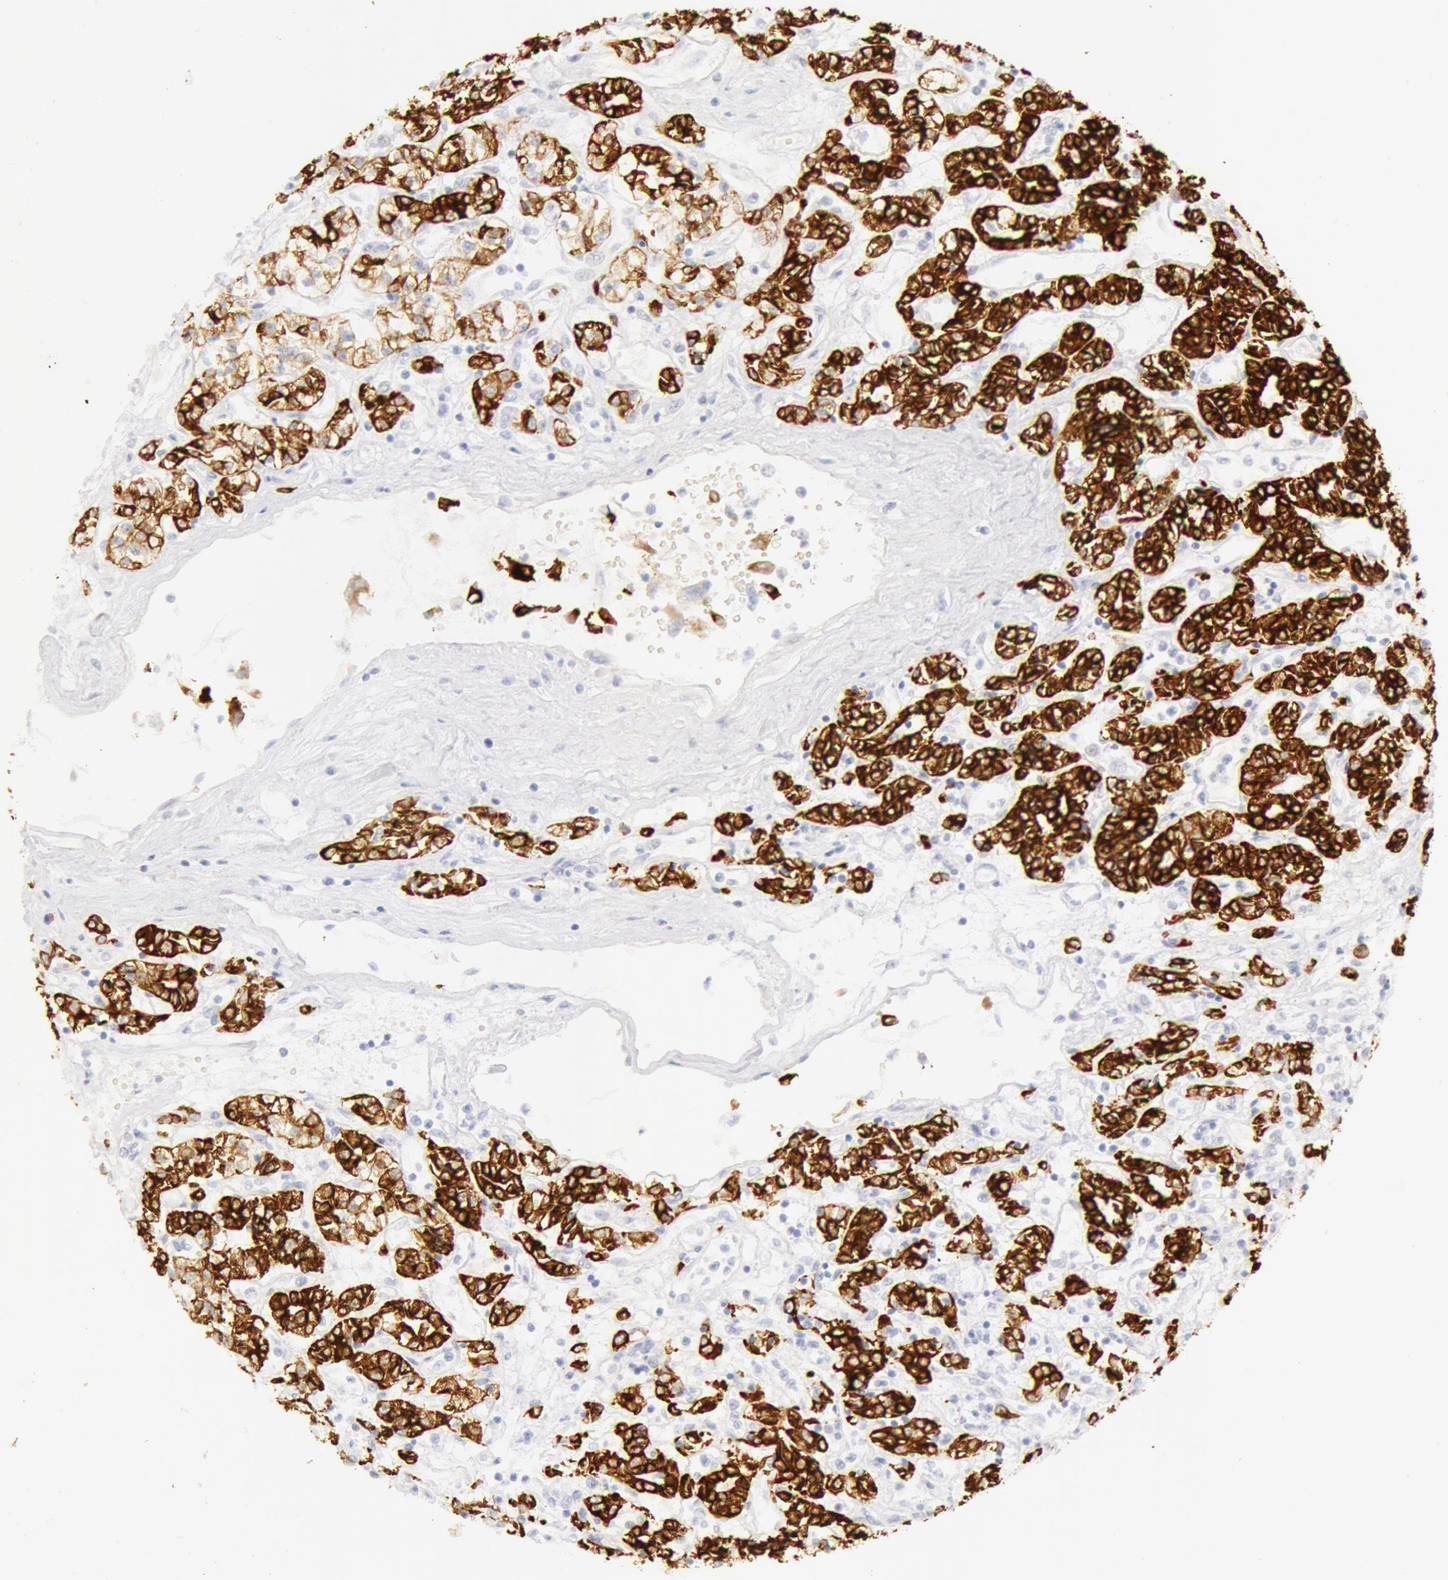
{"staining": {"intensity": "moderate", "quantity": ">75%", "location": "cytoplasmic/membranous"}, "tissue": "renal cancer", "cell_type": "Tumor cells", "image_type": "cancer", "snomed": [{"axis": "morphology", "description": "Adenocarcinoma, NOS"}, {"axis": "topography", "description": "Kidney"}], "caption": "Moderate cytoplasmic/membranous expression for a protein is appreciated in approximately >75% of tumor cells of renal adenocarcinoma using IHC.", "gene": "KRT8", "patient": {"sex": "female", "age": 76}}